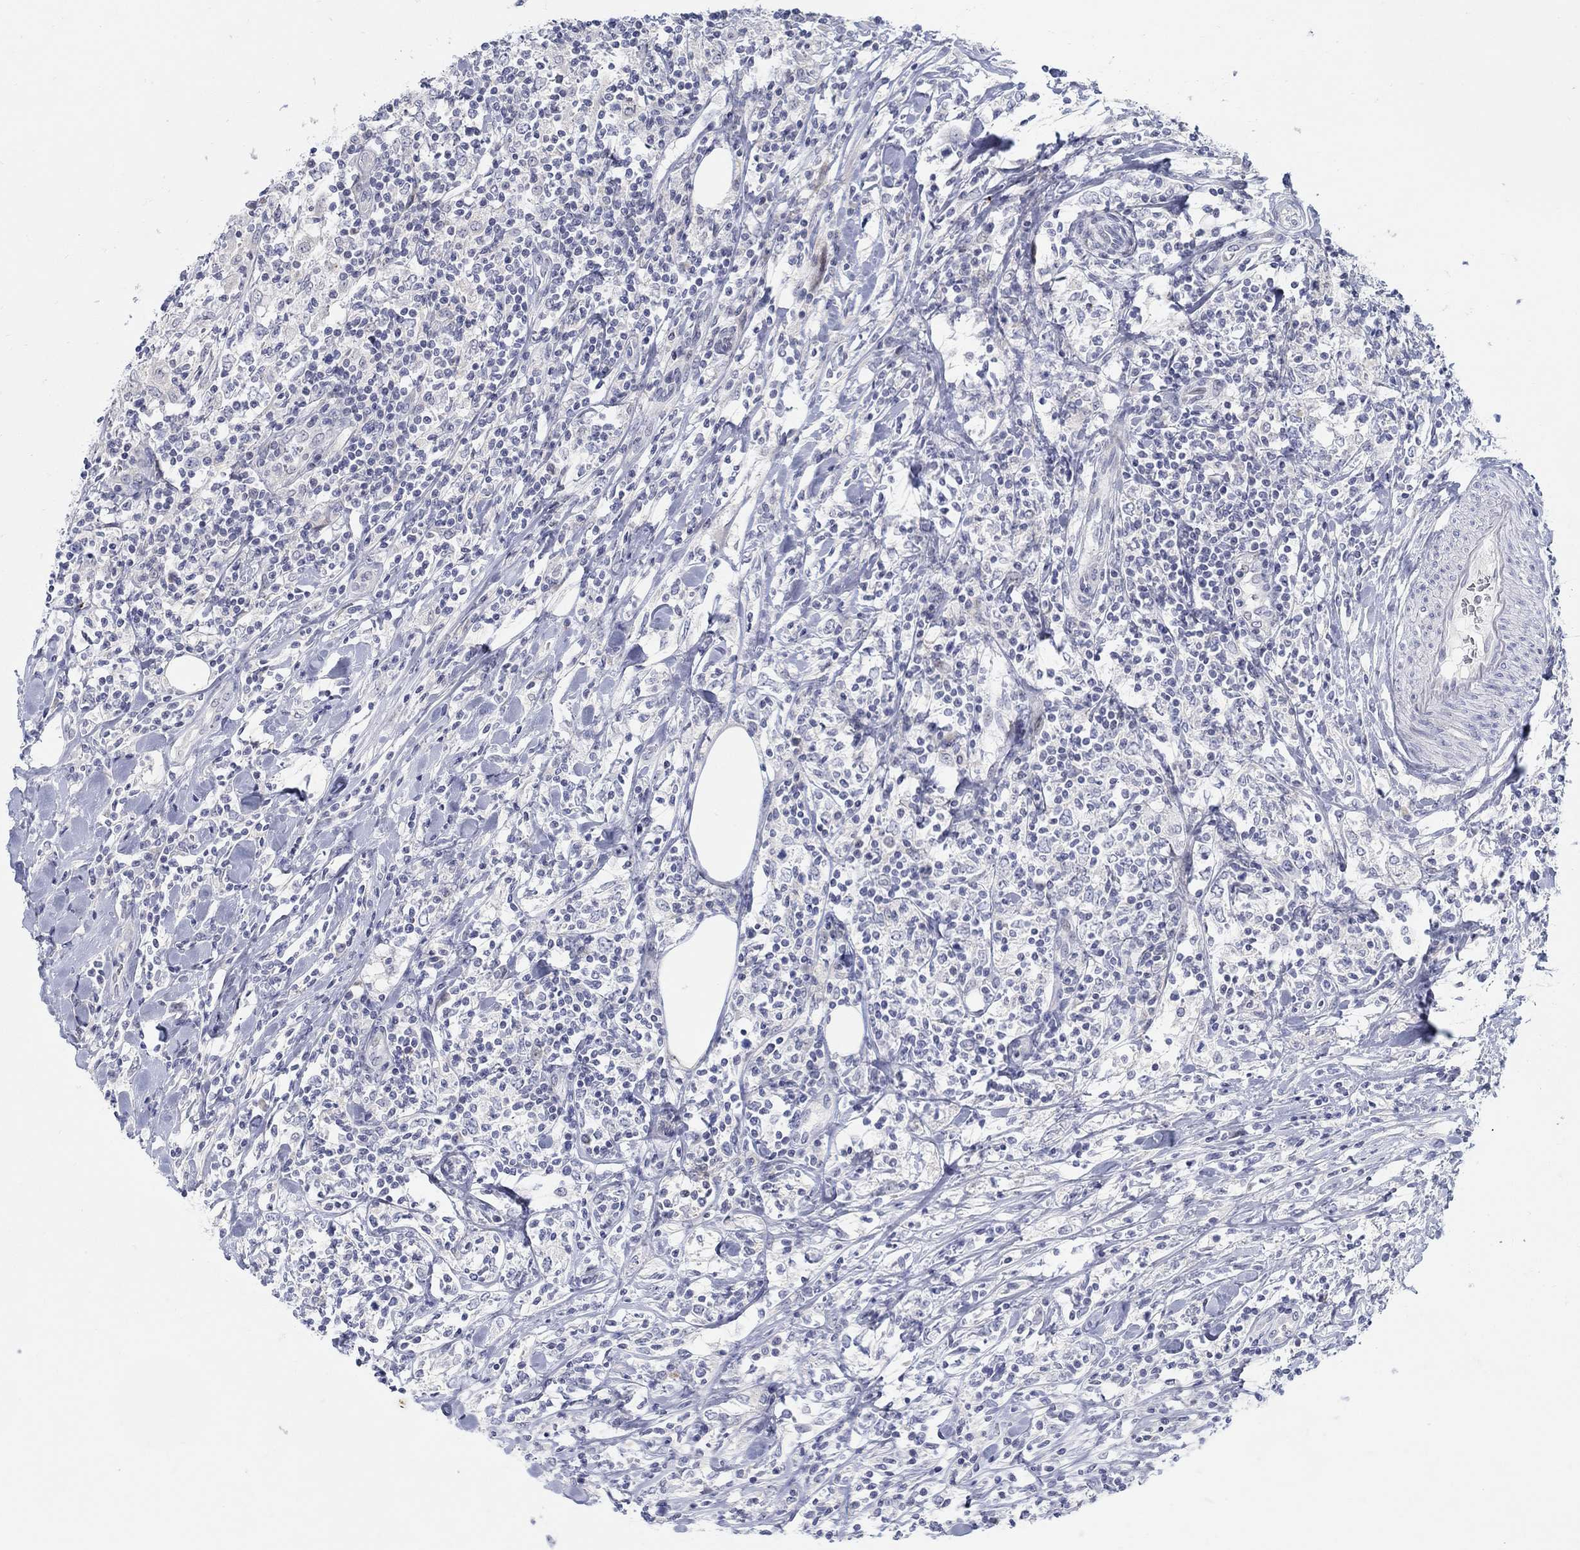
{"staining": {"intensity": "negative", "quantity": "none", "location": "none"}, "tissue": "lymphoma", "cell_type": "Tumor cells", "image_type": "cancer", "snomed": [{"axis": "morphology", "description": "Malignant lymphoma, non-Hodgkin's type, High grade"}, {"axis": "topography", "description": "Lymph node"}], "caption": "DAB immunohistochemical staining of human lymphoma displays no significant staining in tumor cells.", "gene": "ANO7", "patient": {"sex": "female", "age": 84}}